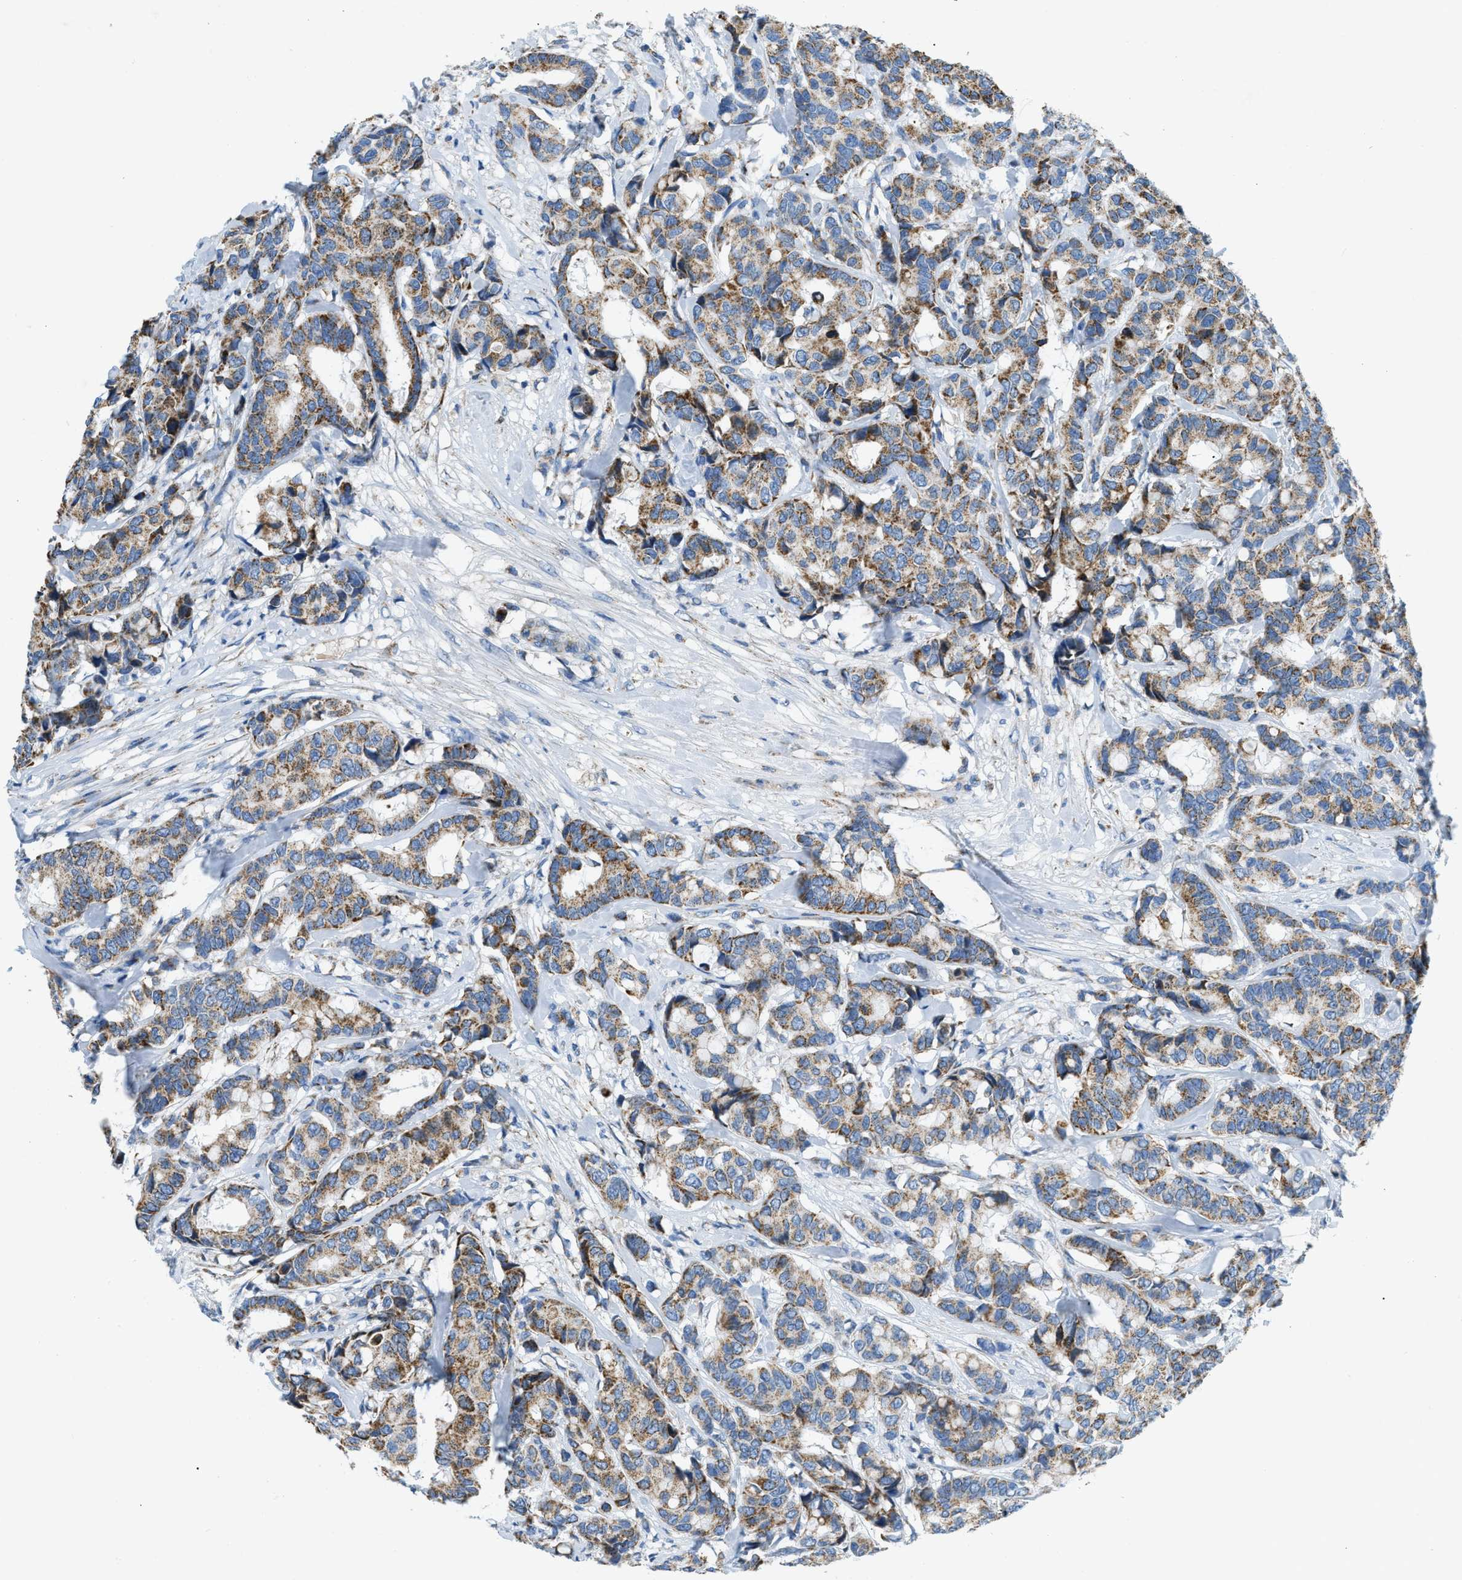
{"staining": {"intensity": "moderate", "quantity": ">75%", "location": "cytoplasmic/membranous"}, "tissue": "breast cancer", "cell_type": "Tumor cells", "image_type": "cancer", "snomed": [{"axis": "morphology", "description": "Duct carcinoma"}, {"axis": "topography", "description": "Breast"}], "caption": "Protein expression by immunohistochemistry (IHC) shows moderate cytoplasmic/membranous expression in about >75% of tumor cells in invasive ductal carcinoma (breast).", "gene": "ACADVL", "patient": {"sex": "female", "age": 87}}